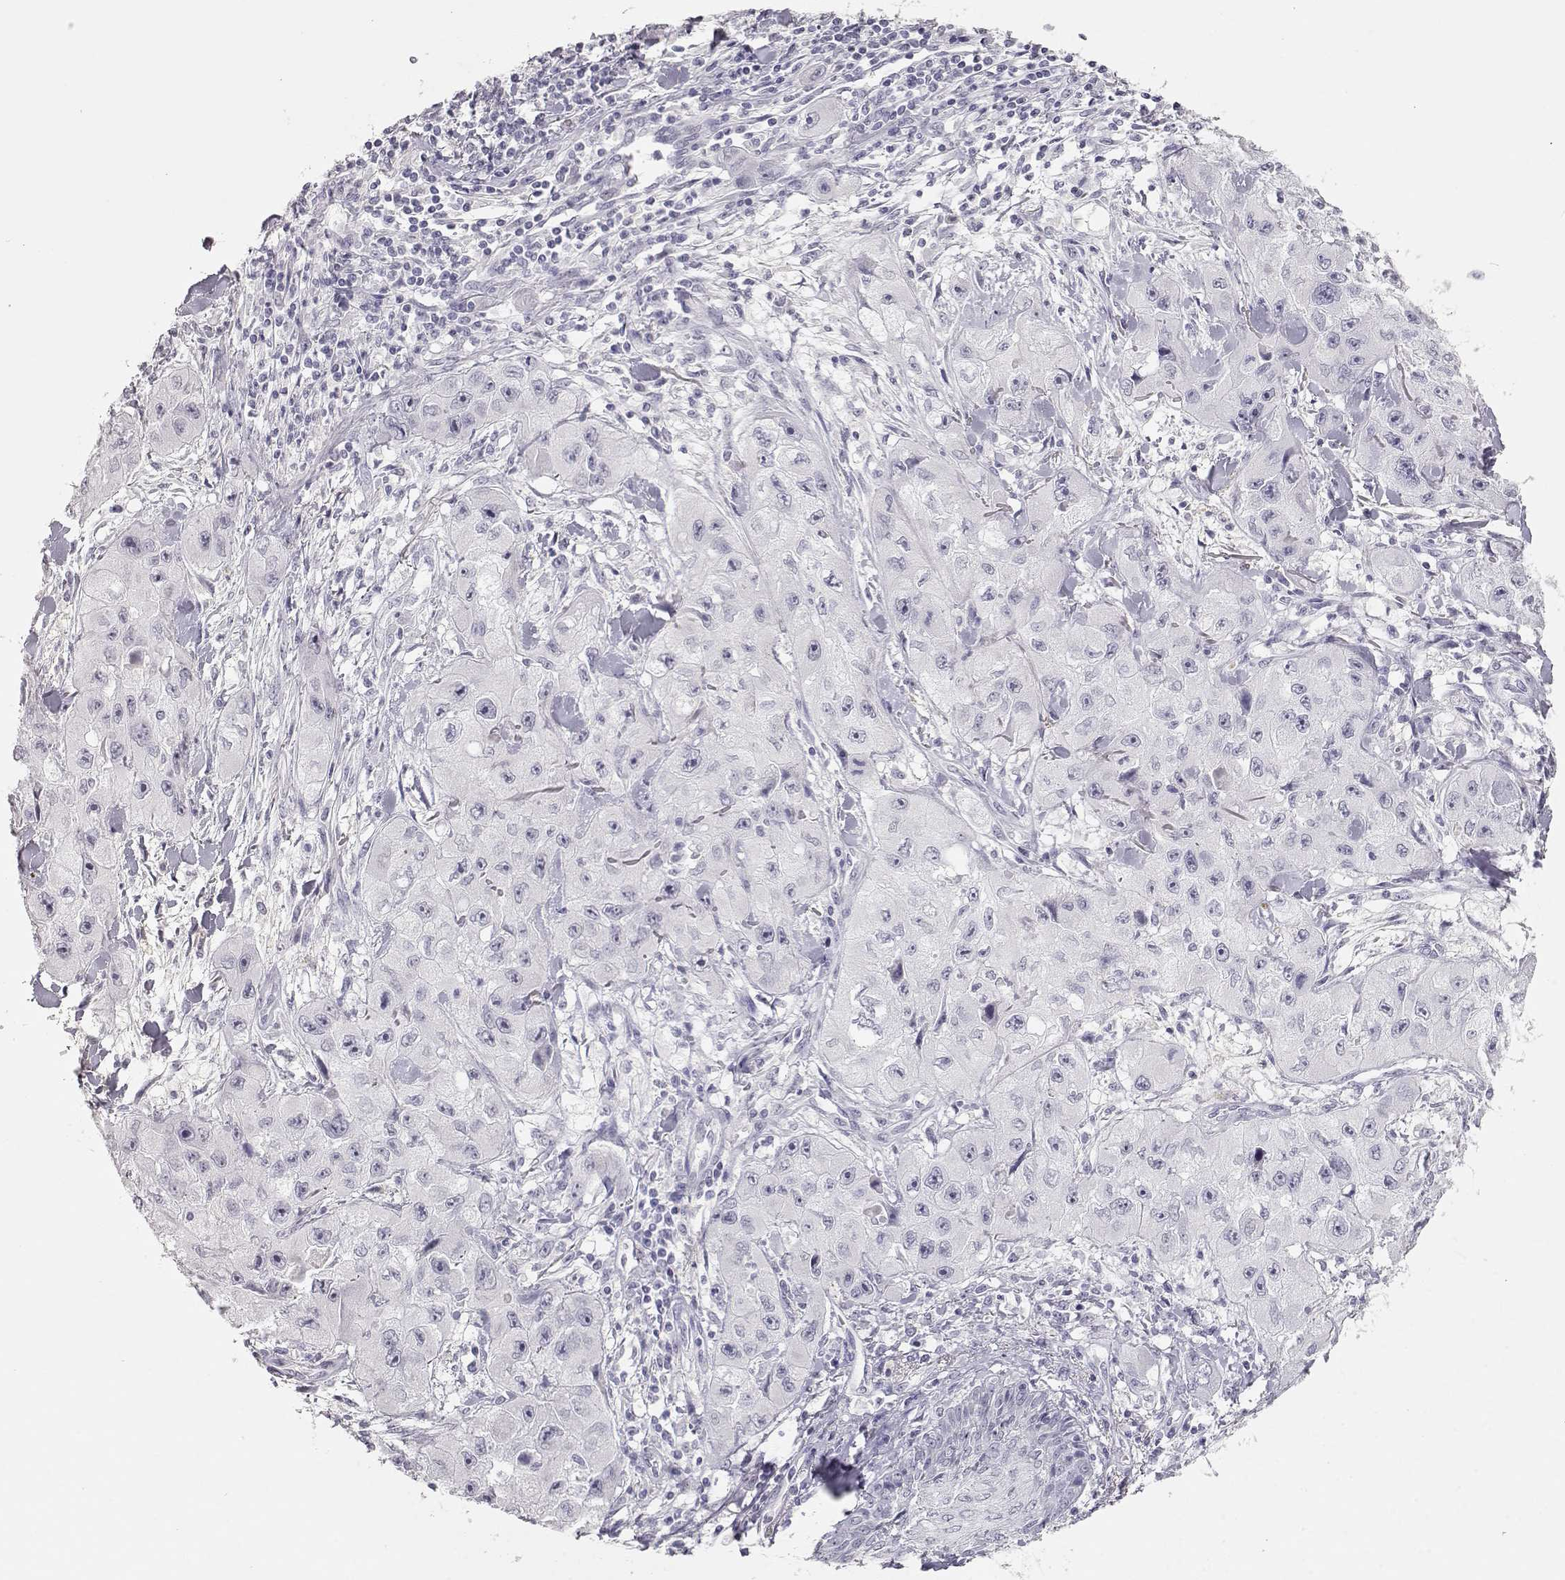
{"staining": {"intensity": "negative", "quantity": "none", "location": "none"}, "tissue": "skin cancer", "cell_type": "Tumor cells", "image_type": "cancer", "snomed": [{"axis": "morphology", "description": "Squamous cell carcinoma, NOS"}, {"axis": "topography", "description": "Skin"}, {"axis": "topography", "description": "Subcutis"}], "caption": "This is an immunohistochemistry (IHC) photomicrograph of human squamous cell carcinoma (skin). There is no expression in tumor cells.", "gene": "TKTL1", "patient": {"sex": "male", "age": 73}}